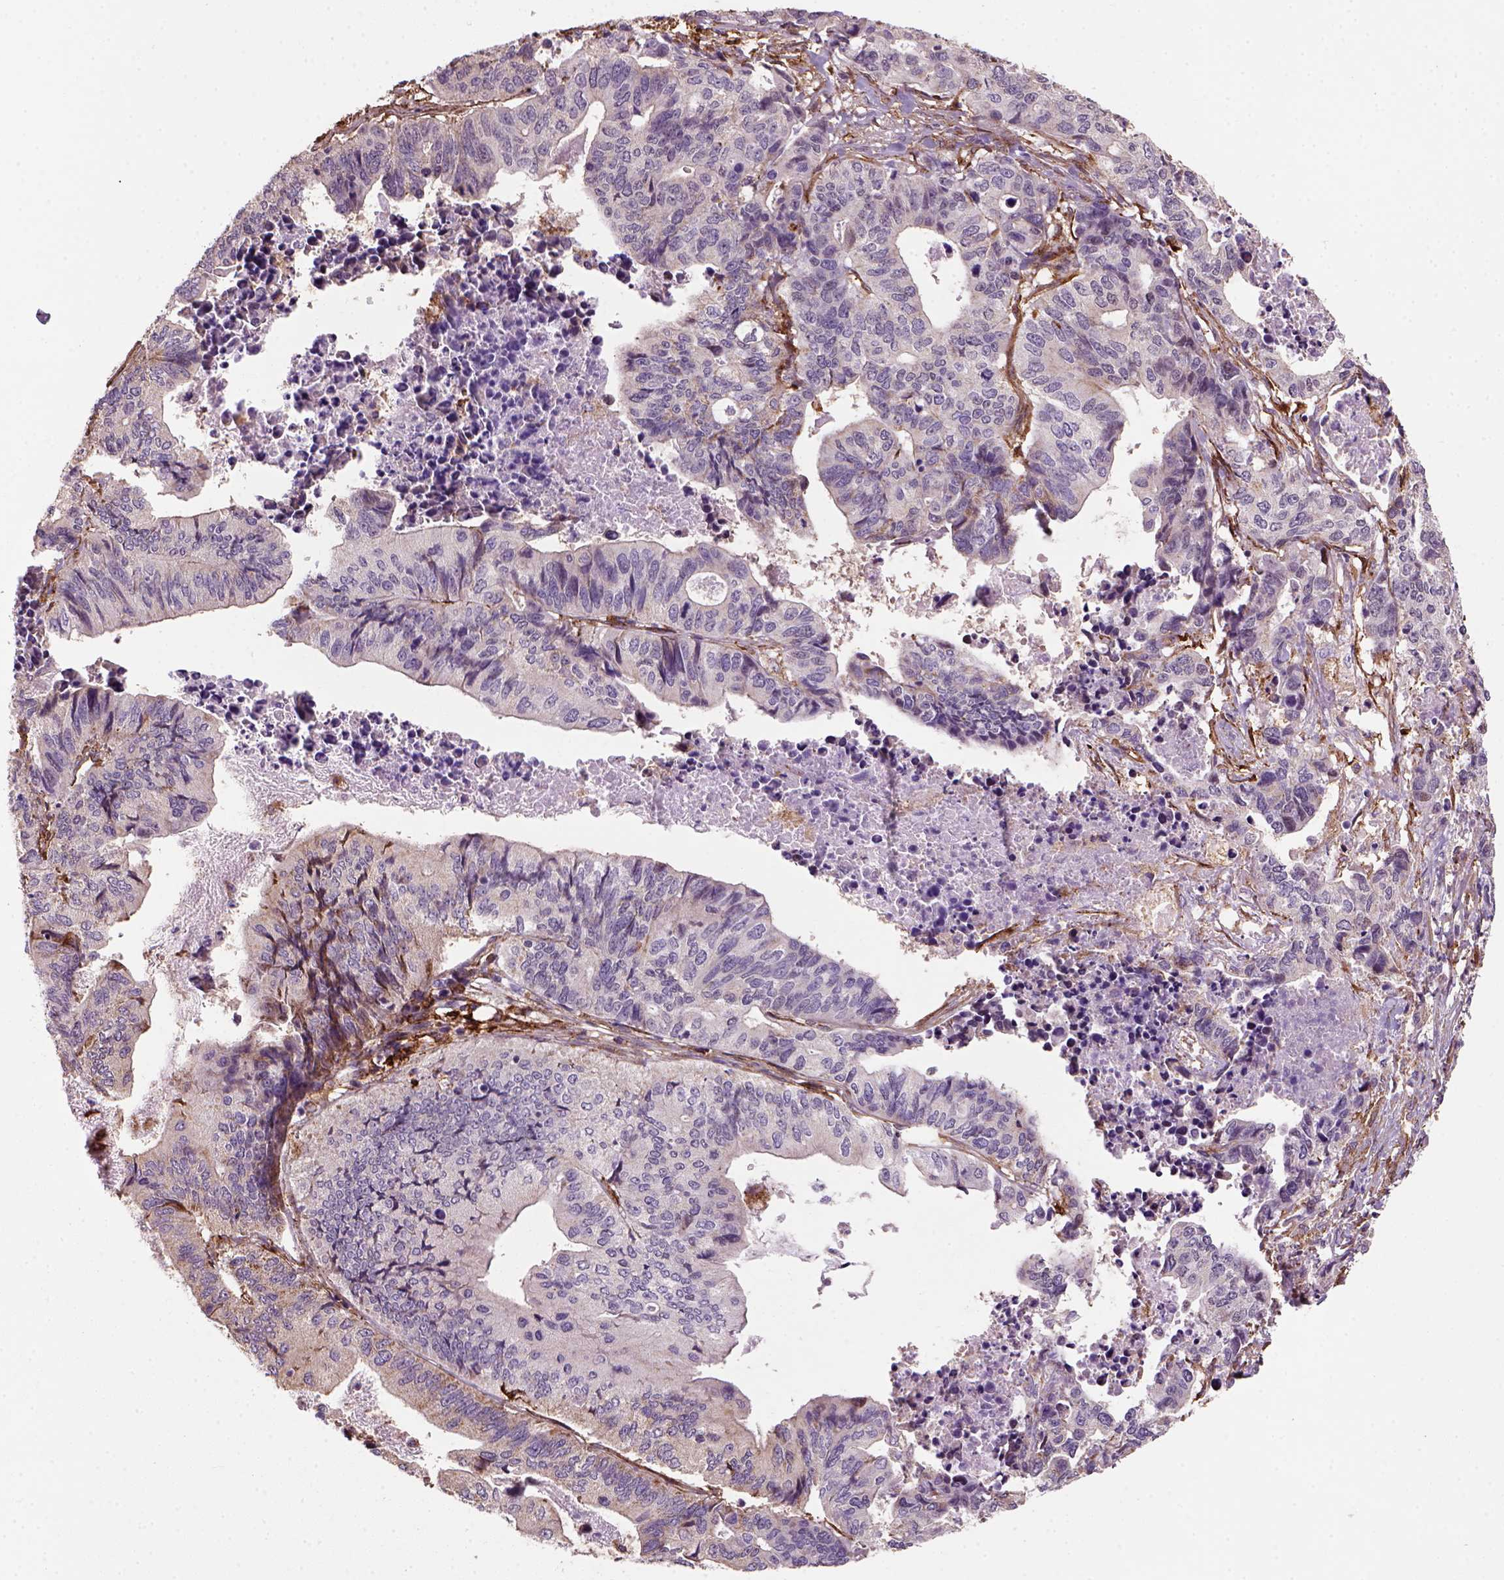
{"staining": {"intensity": "negative", "quantity": "none", "location": "none"}, "tissue": "stomach cancer", "cell_type": "Tumor cells", "image_type": "cancer", "snomed": [{"axis": "morphology", "description": "Adenocarcinoma, NOS"}, {"axis": "topography", "description": "Stomach, upper"}], "caption": "IHC histopathology image of human stomach adenocarcinoma stained for a protein (brown), which shows no positivity in tumor cells.", "gene": "MARCKS", "patient": {"sex": "female", "age": 67}}